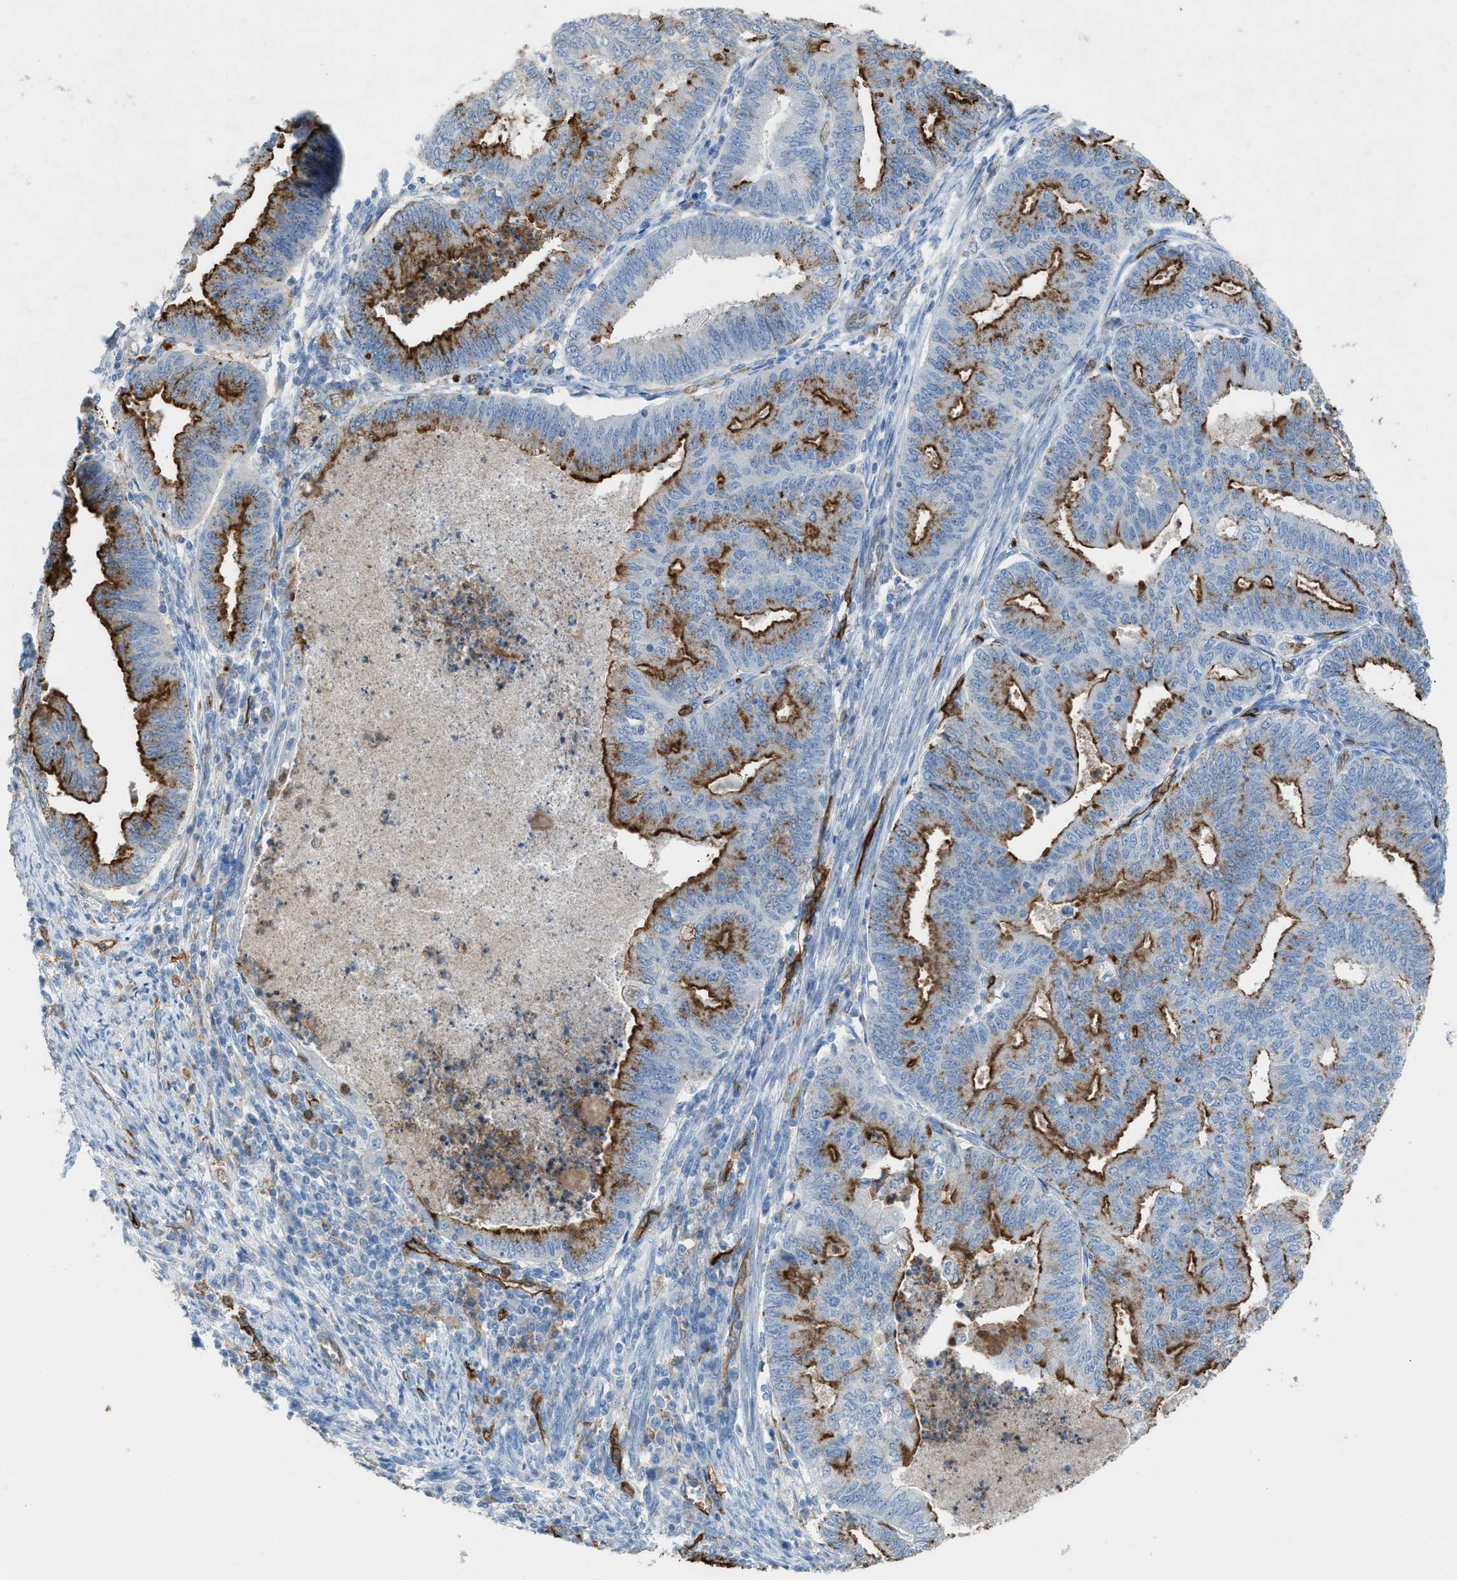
{"staining": {"intensity": "moderate", "quantity": "25%-75%", "location": "cytoplasmic/membranous"}, "tissue": "endometrial cancer", "cell_type": "Tumor cells", "image_type": "cancer", "snomed": [{"axis": "morphology", "description": "Polyp, NOS"}, {"axis": "morphology", "description": "Adenocarcinoma, NOS"}, {"axis": "morphology", "description": "Adenoma, NOS"}, {"axis": "topography", "description": "Endometrium"}], "caption": "DAB immunohistochemical staining of human endometrial adenocarcinoma reveals moderate cytoplasmic/membranous protein staining in approximately 25%-75% of tumor cells.", "gene": "DYSF", "patient": {"sex": "female", "age": 79}}